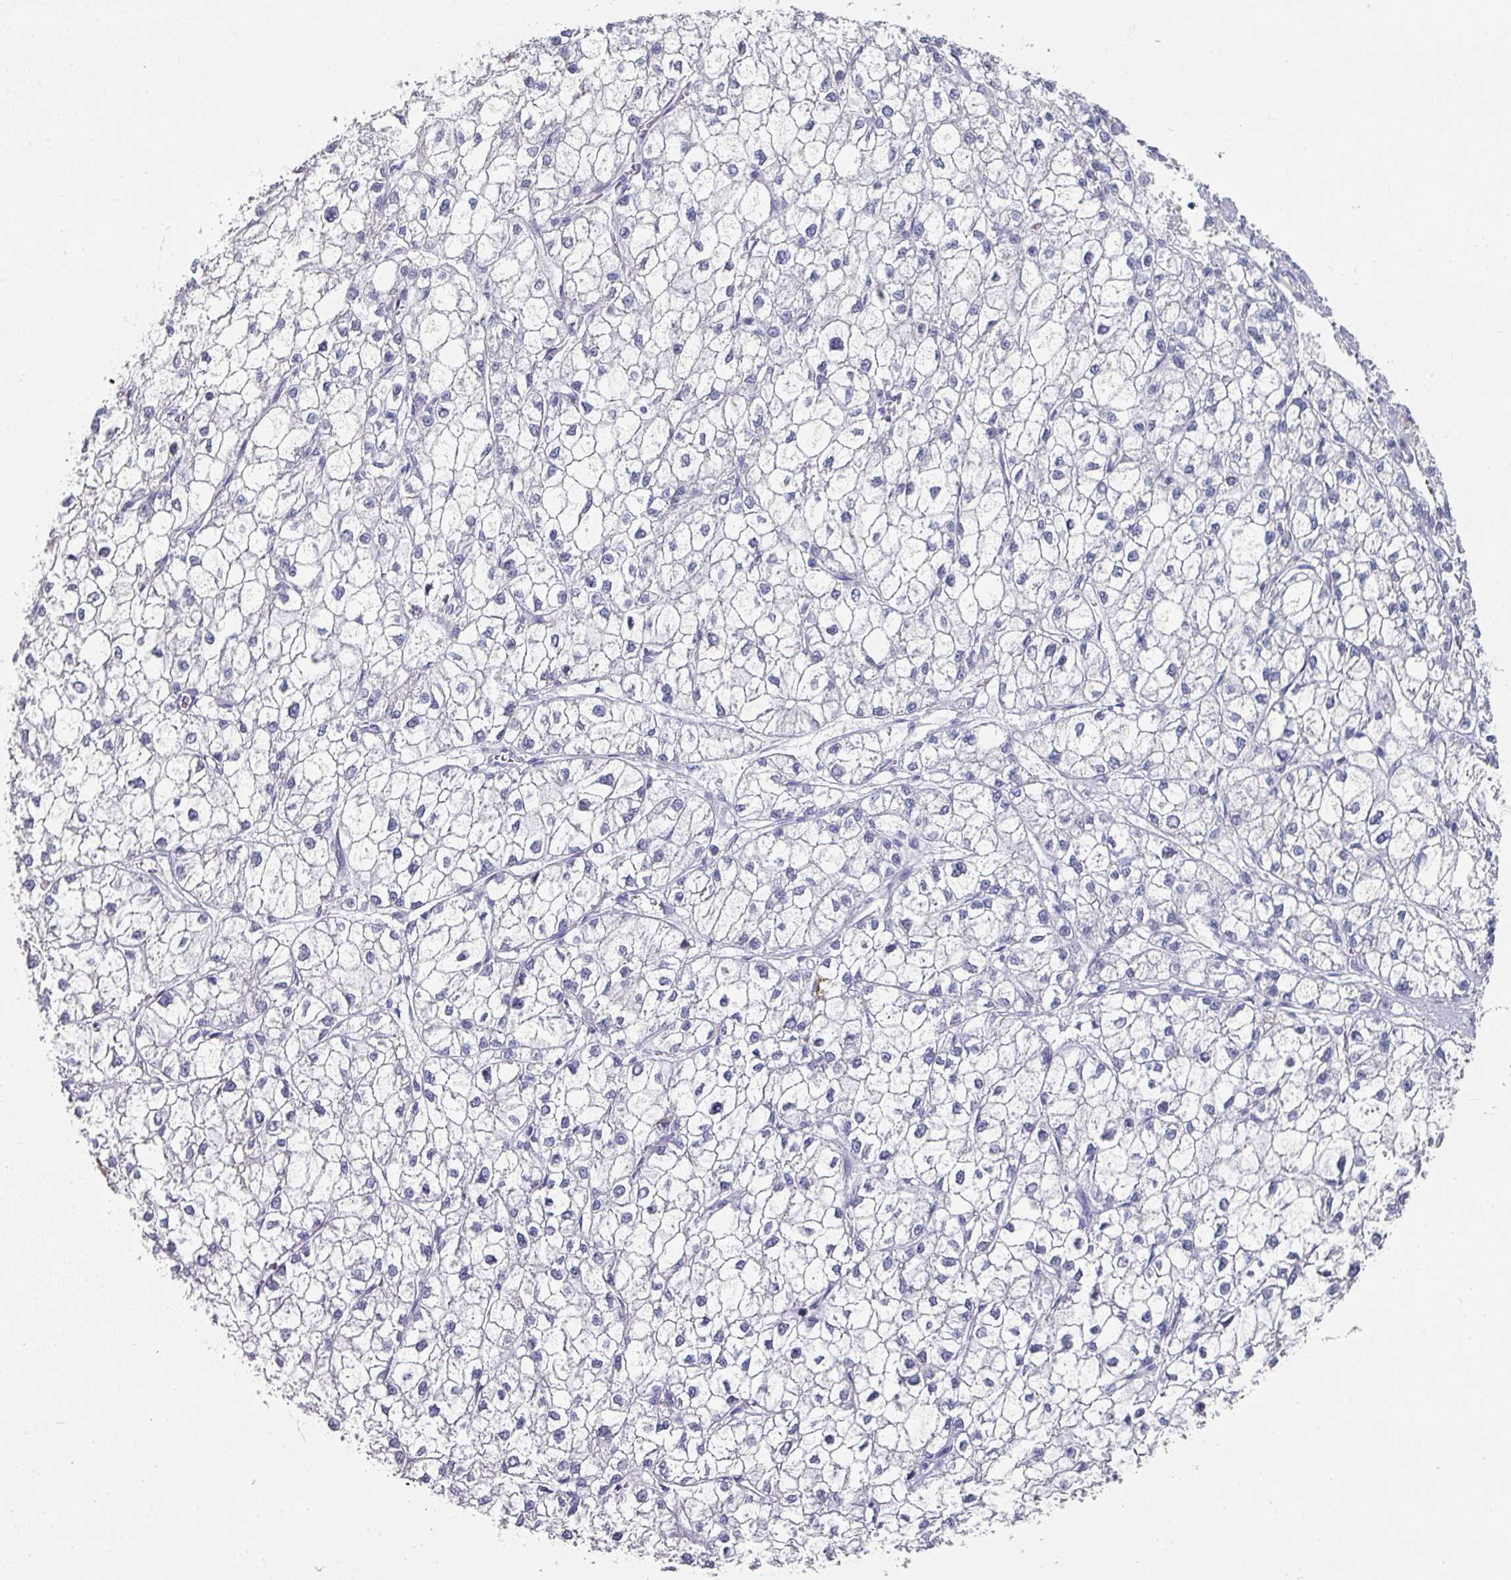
{"staining": {"intensity": "negative", "quantity": "none", "location": "none"}, "tissue": "liver cancer", "cell_type": "Tumor cells", "image_type": "cancer", "snomed": [{"axis": "morphology", "description": "Carcinoma, Hepatocellular, NOS"}, {"axis": "topography", "description": "Liver"}], "caption": "Hepatocellular carcinoma (liver) was stained to show a protein in brown. There is no significant expression in tumor cells.", "gene": "SETBP1", "patient": {"sex": "female", "age": 43}}